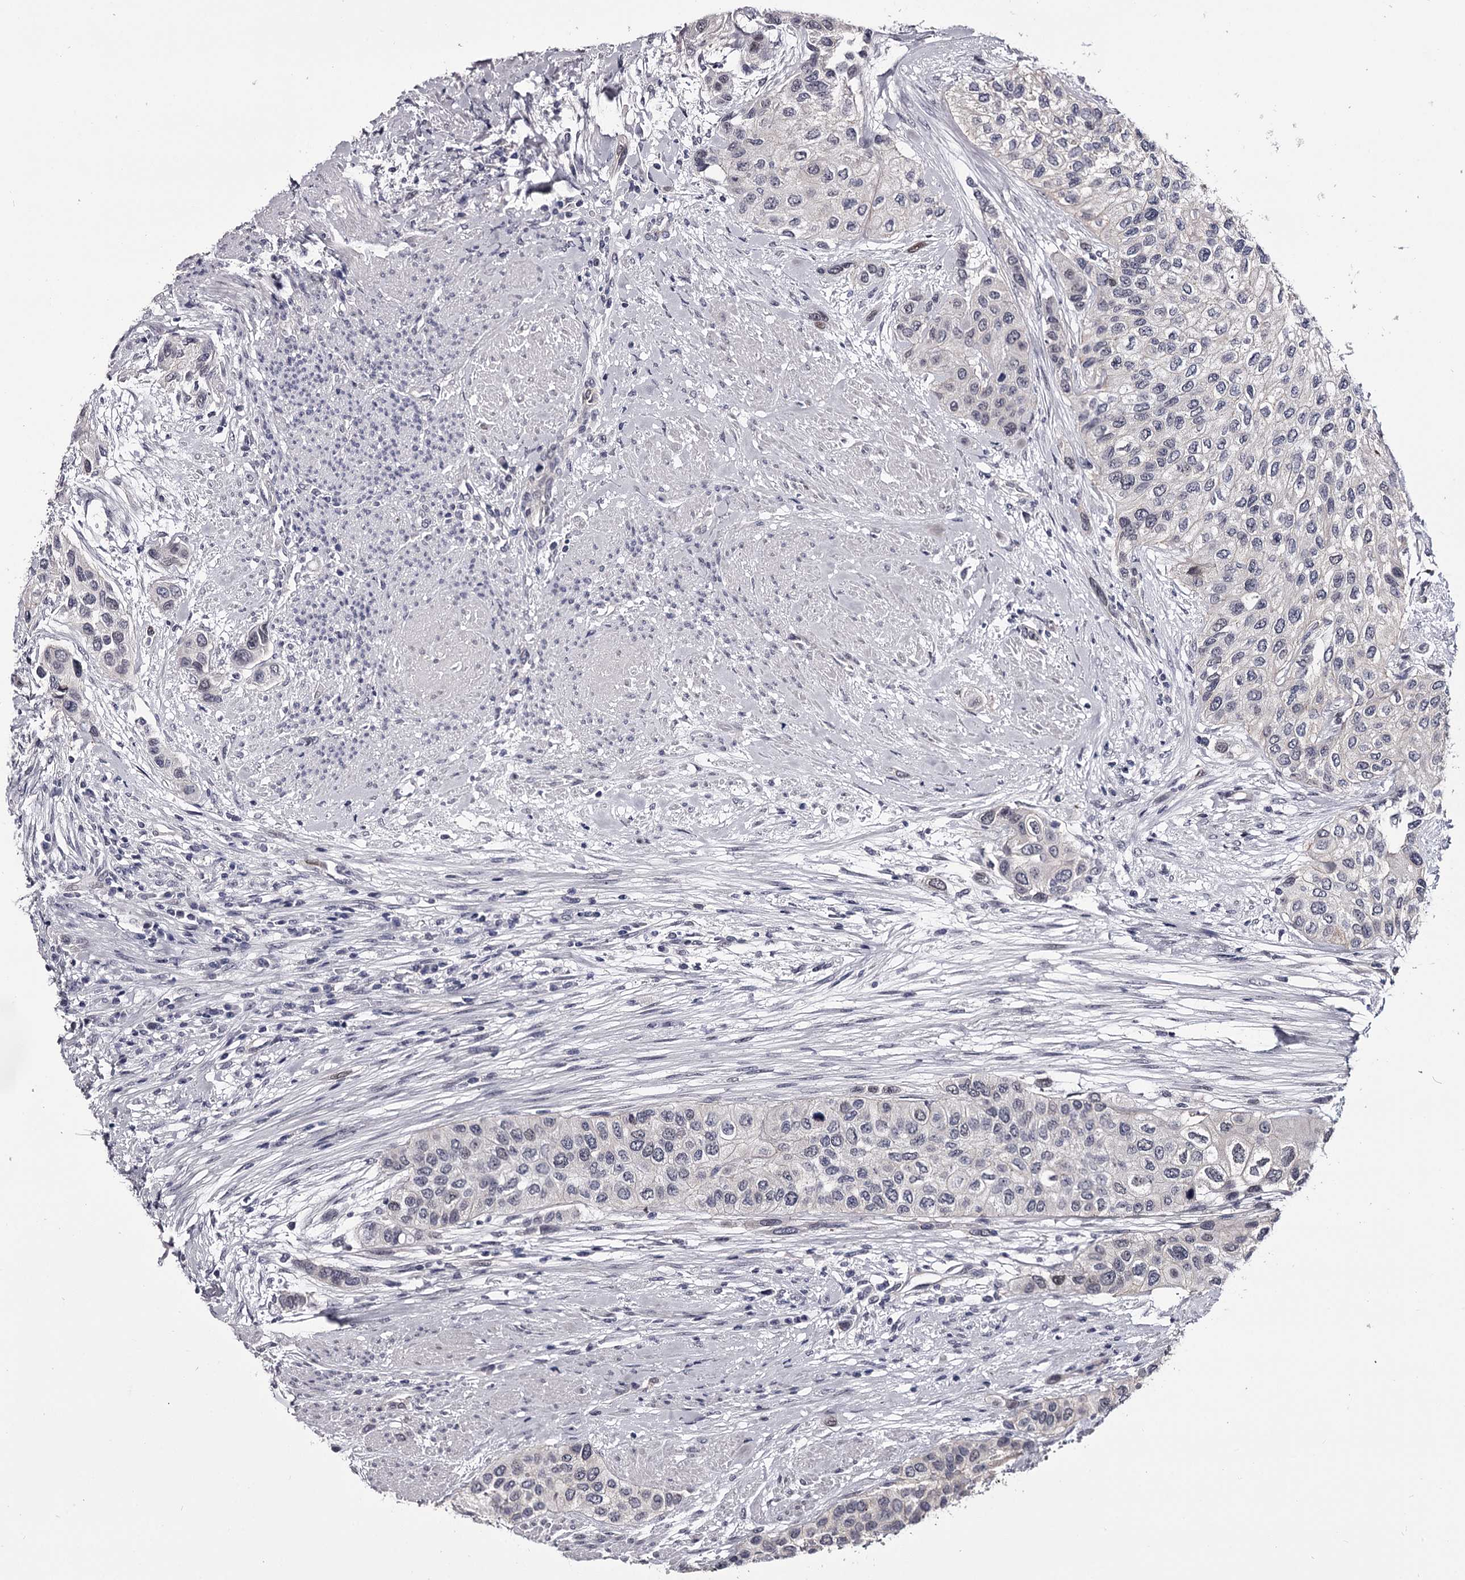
{"staining": {"intensity": "negative", "quantity": "none", "location": "none"}, "tissue": "urothelial cancer", "cell_type": "Tumor cells", "image_type": "cancer", "snomed": [{"axis": "morphology", "description": "Normal tissue, NOS"}, {"axis": "morphology", "description": "Urothelial carcinoma, High grade"}, {"axis": "topography", "description": "Vascular tissue"}, {"axis": "topography", "description": "Urinary bladder"}], "caption": "DAB immunohistochemical staining of human high-grade urothelial carcinoma displays no significant positivity in tumor cells.", "gene": "OVOL2", "patient": {"sex": "female", "age": 56}}